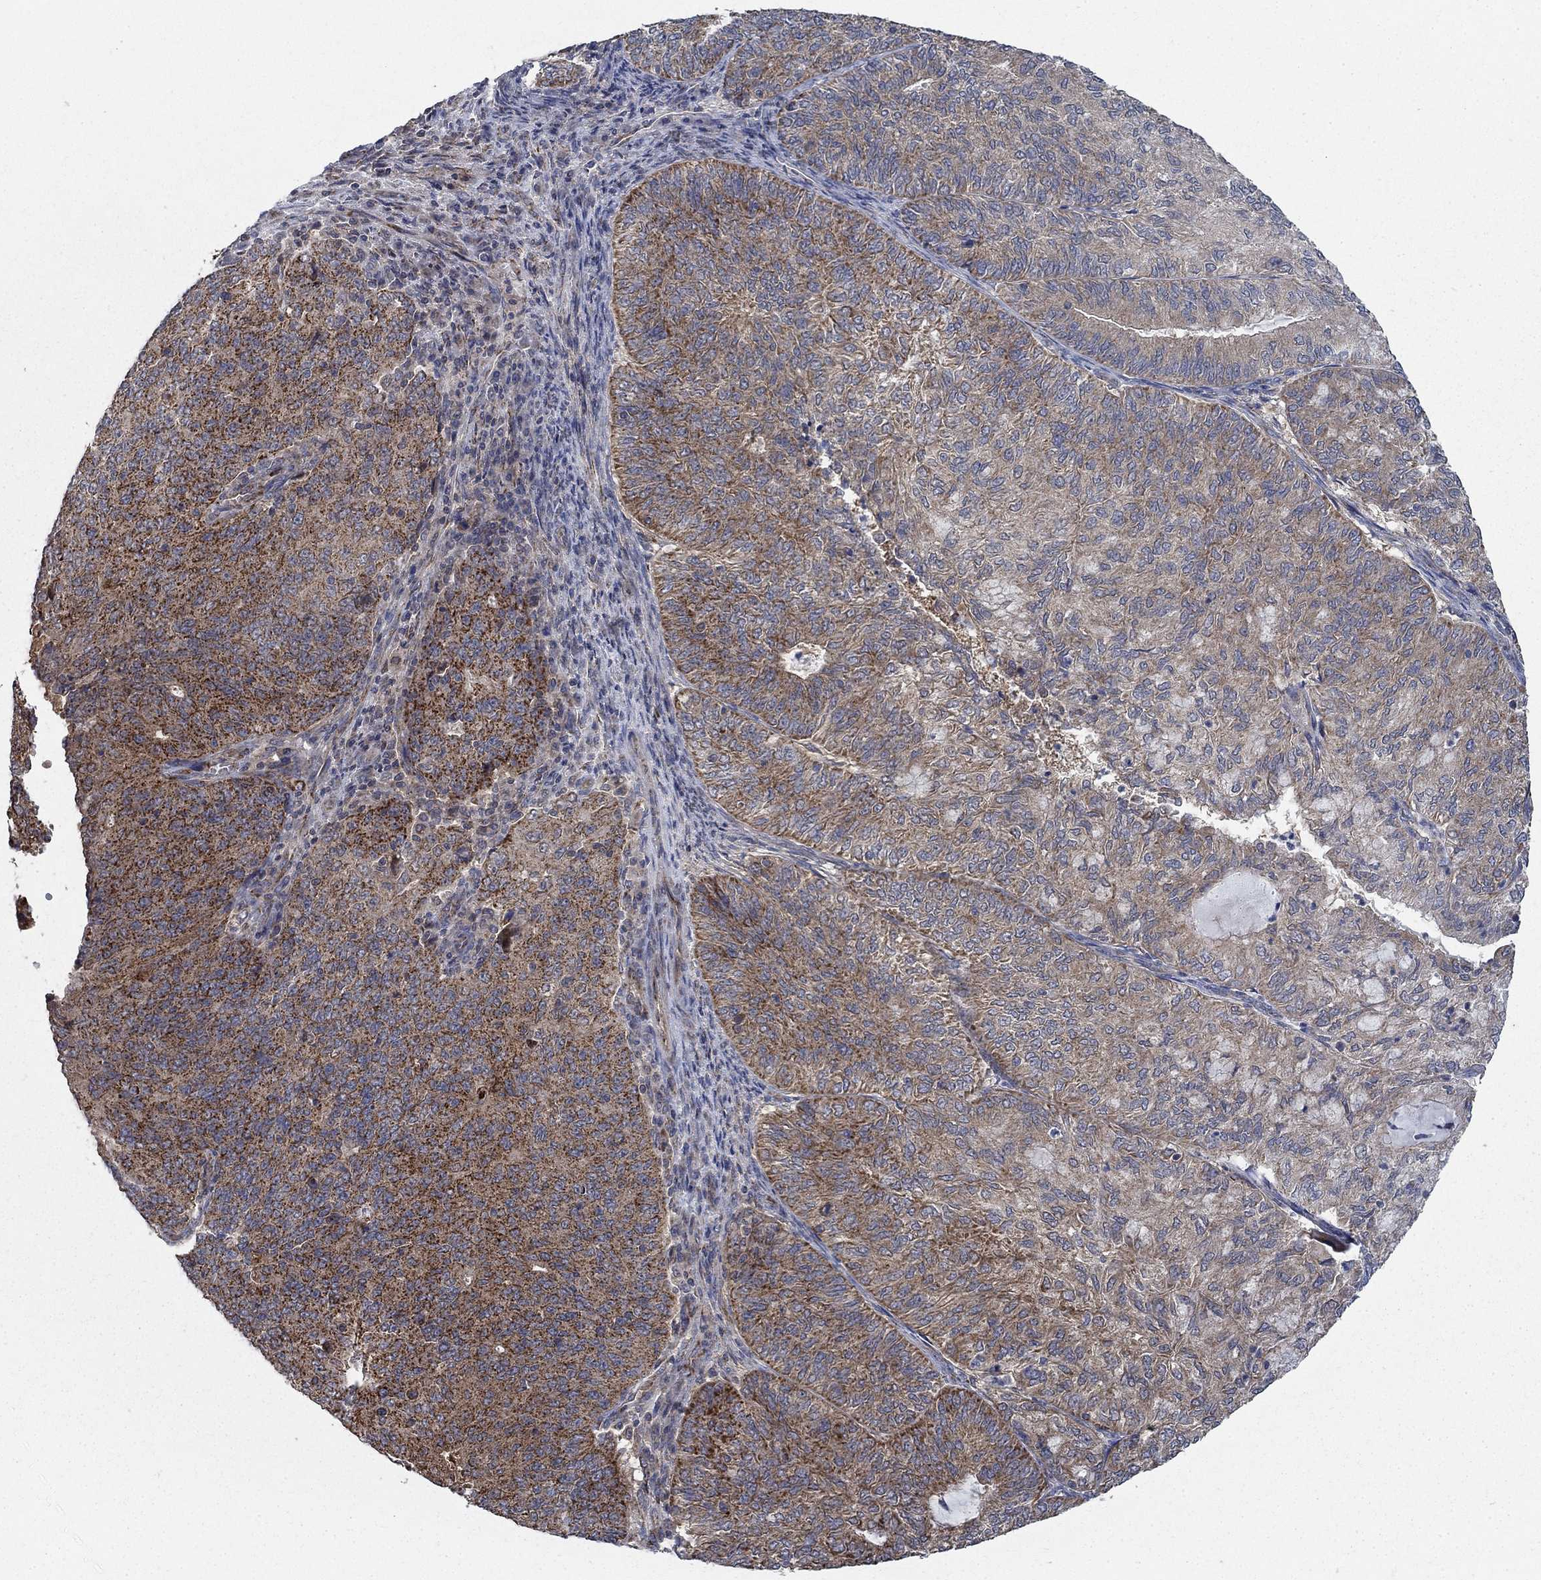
{"staining": {"intensity": "moderate", "quantity": ">75%", "location": "cytoplasmic/membranous"}, "tissue": "endometrial cancer", "cell_type": "Tumor cells", "image_type": "cancer", "snomed": [{"axis": "morphology", "description": "Adenocarcinoma, NOS"}, {"axis": "topography", "description": "Endometrium"}], "caption": "Human adenocarcinoma (endometrial) stained for a protein (brown) exhibits moderate cytoplasmic/membranous positive positivity in approximately >75% of tumor cells.", "gene": "NME7", "patient": {"sex": "female", "age": 82}}